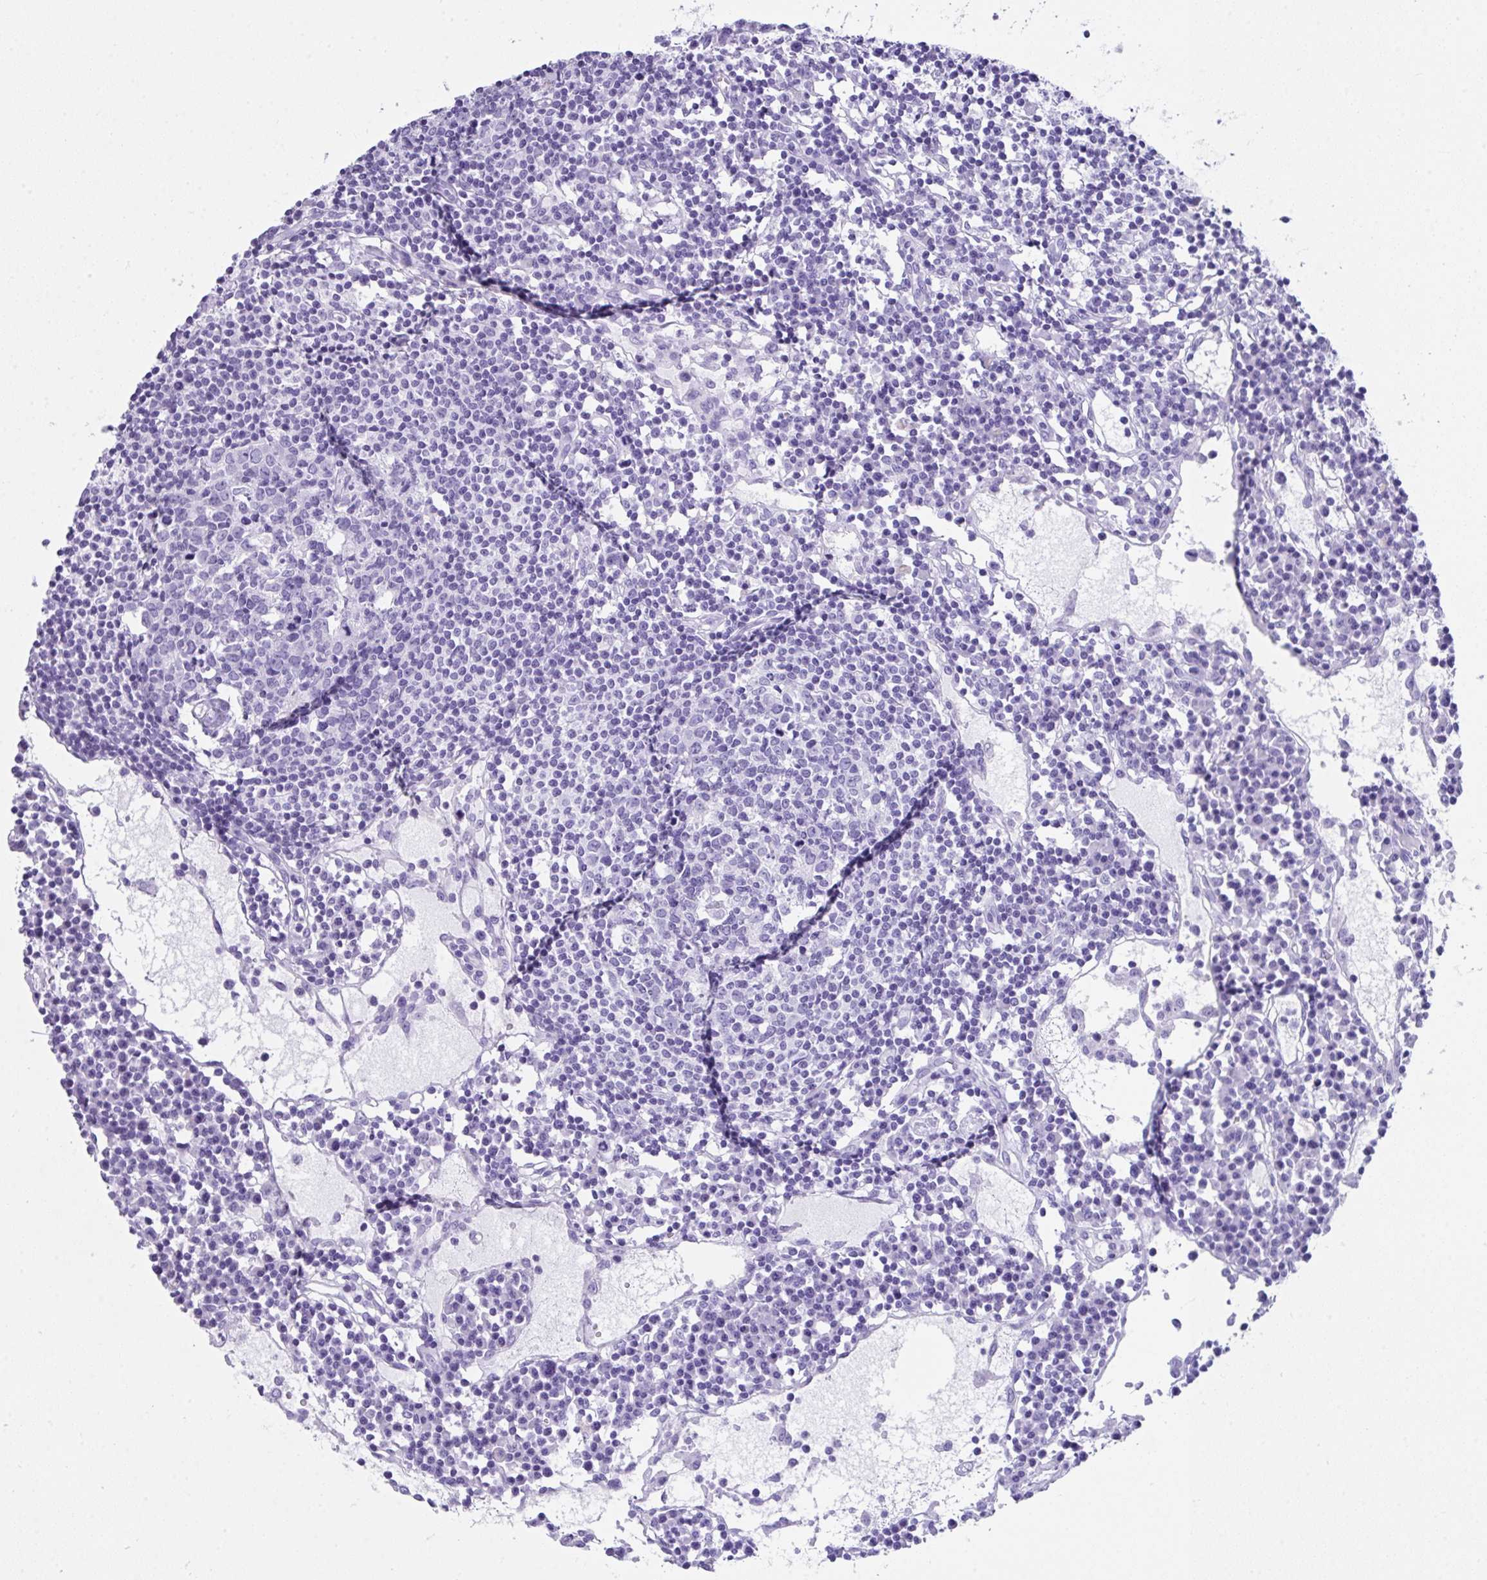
{"staining": {"intensity": "negative", "quantity": "none", "location": "none"}, "tissue": "lymph node", "cell_type": "Germinal center cells", "image_type": "normal", "snomed": [{"axis": "morphology", "description": "Normal tissue, NOS"}, {"axis": "topography", "description": "Lymph node"}], "caption": "Germinal center cells are negative for brown protein staining in normal lymph node. Brightfield microscopy of immunohistochemistry stained with DAB (brown) and hematoxylin (blue), captured at high magnification.", "gene": "LGALS4", "patient": {"sex": "female", "age": 78}}